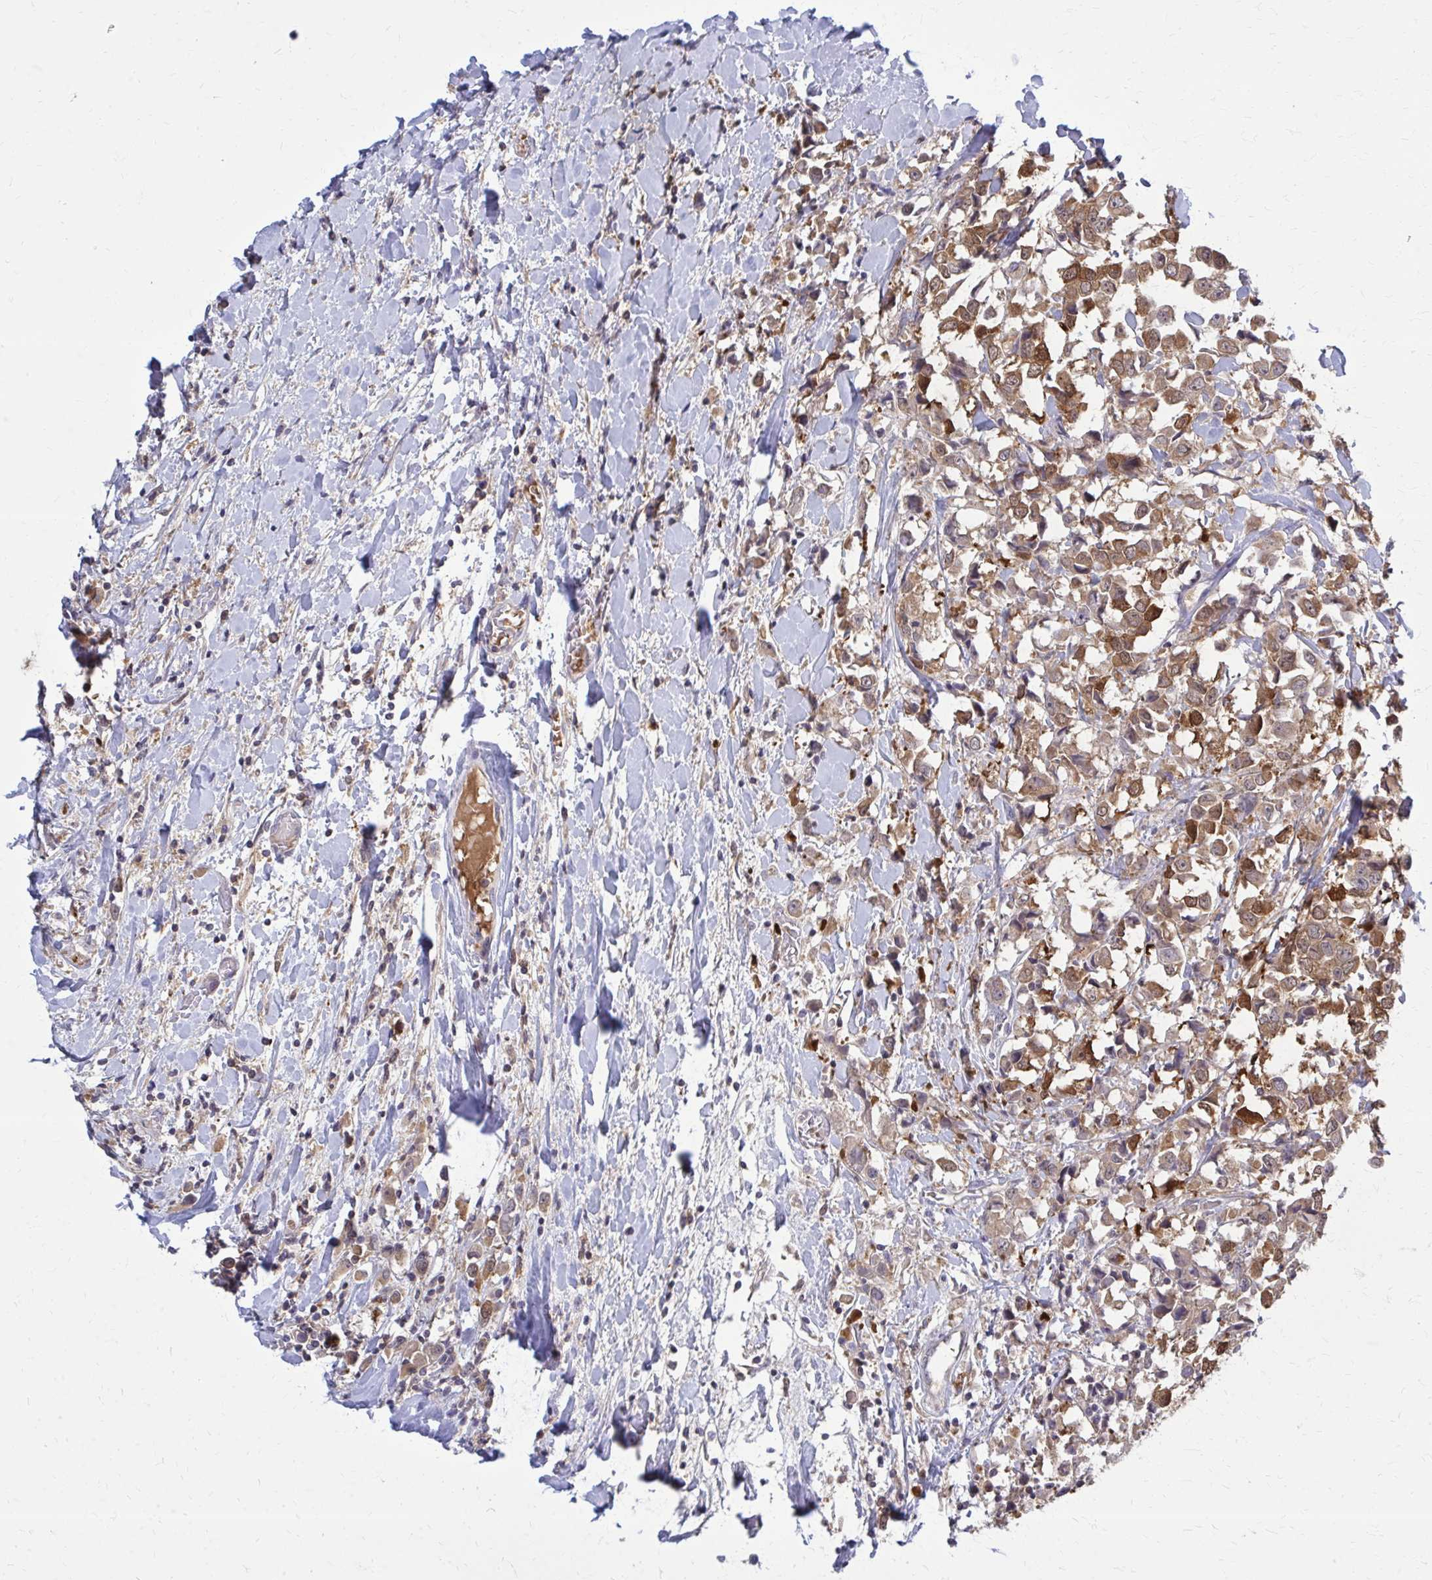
{"staining": {"intensity": "moderate", "quantity": ">75%", "location": "cytoplasmic/membranous"}, "tissue": "breast cancer", "cell_type": "Tumor cells", "image_type": "cancer", "snomed": [{"axis": "morphology", "description": "Duct carcinoma"}, {"axis": "topography", "description": "Breast"}], "caption": "Immunohistochemical staining of human breast cancer shows moderate cytoplasmic/membranous protein expression in approximately >75% of tumor cells.", "gene": "DBI", "patient": {"sex": "female", "age": 61}}